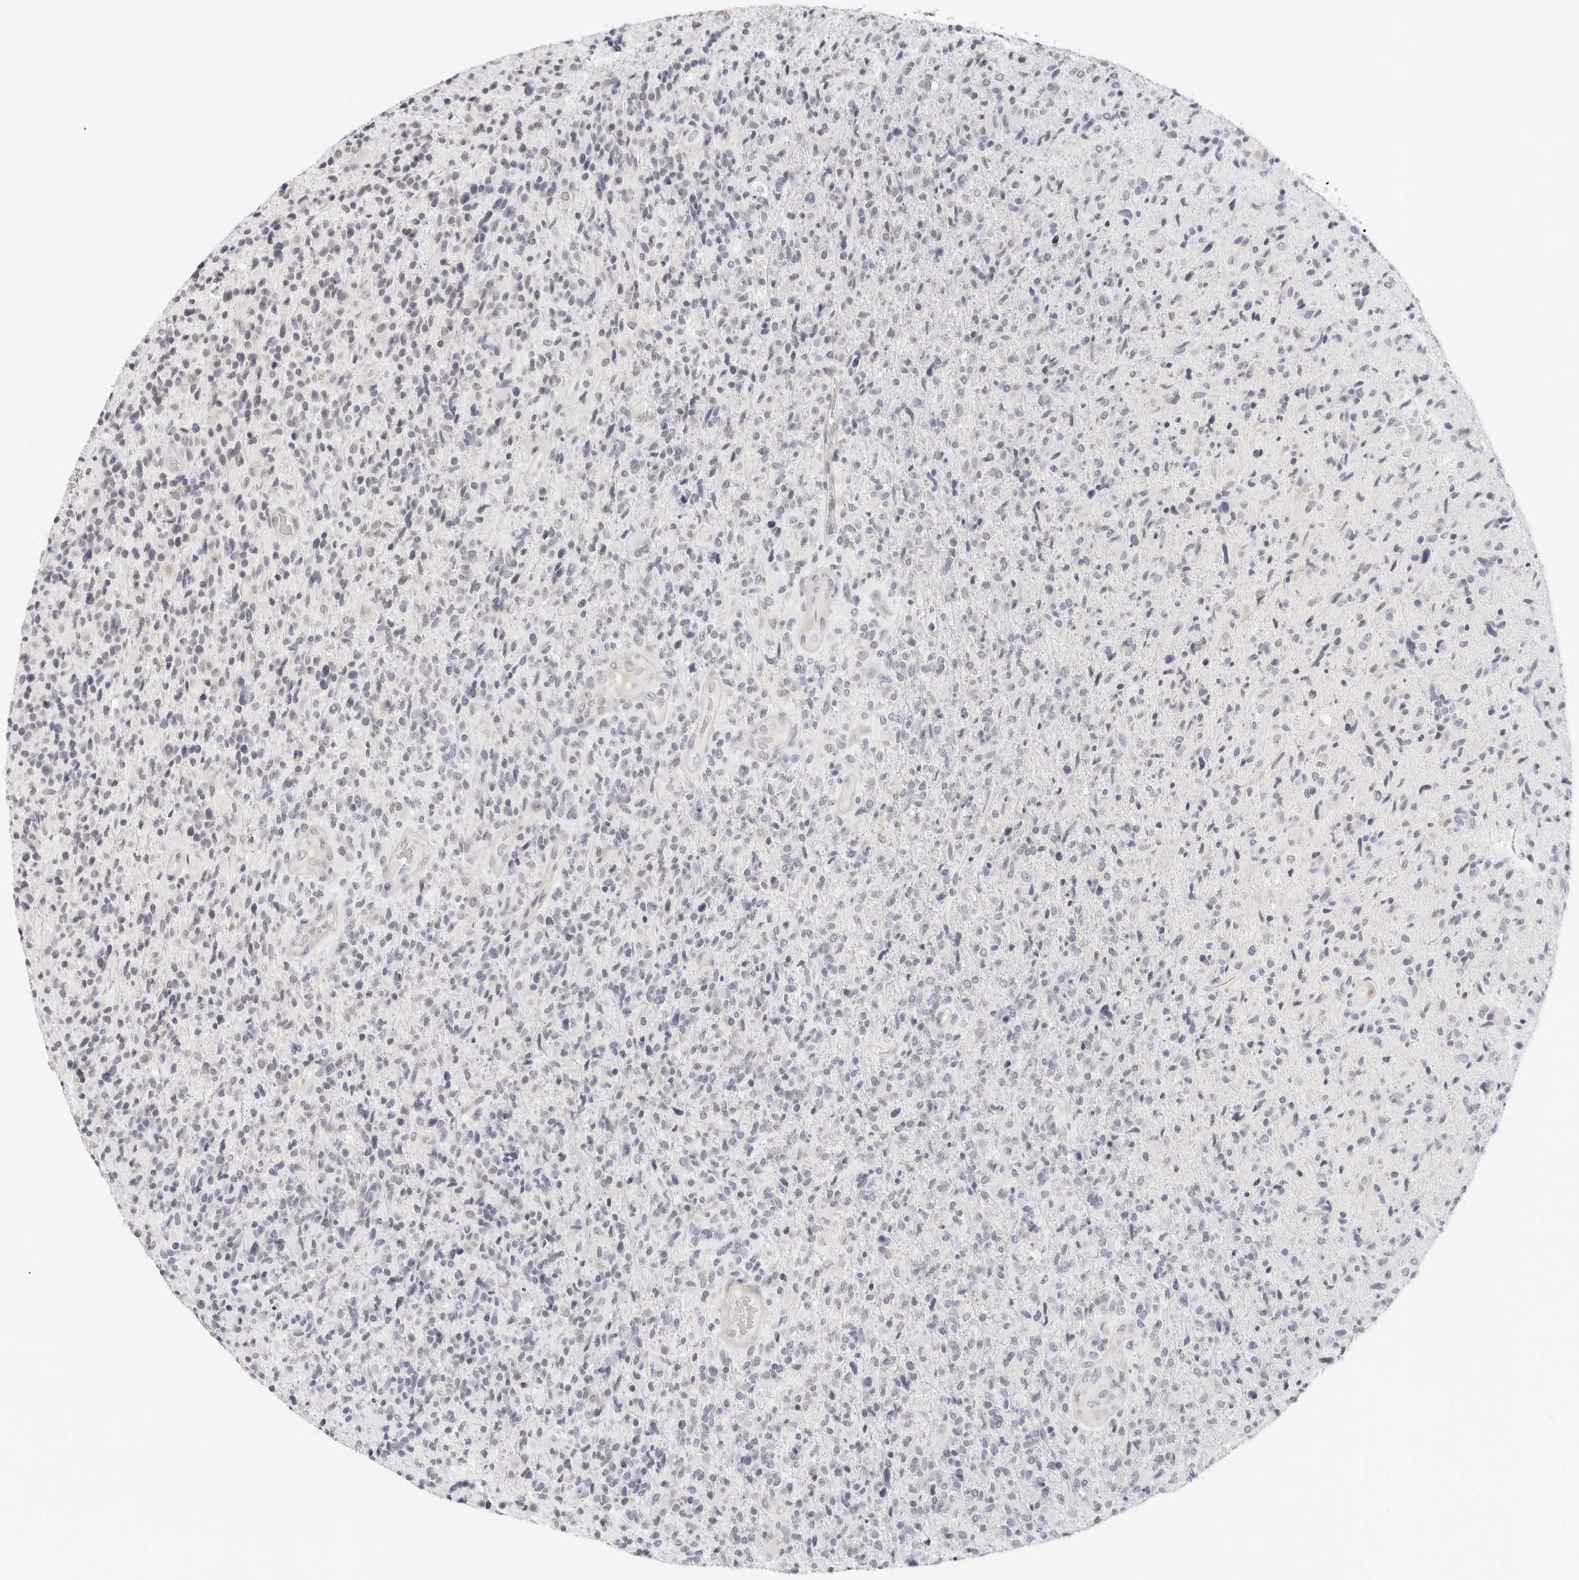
{"staining": {"intensity": "negative", "quantity": "none", "location": "none"}, "tissue": "glioma", "cell_type": "Tumor cells", "image_type": "cancer", "snomed": [{"axis": "morphology", "description": "Glioma, malignant, High grade"}, {"axis": "topography", "description": "Brain"}], "caption": "A micrograph of human high-grade glioma (malignant) is negative for staining in tumor cells.", "gene": "EDN2", "patient": {"sex": "male", "age": 72}}